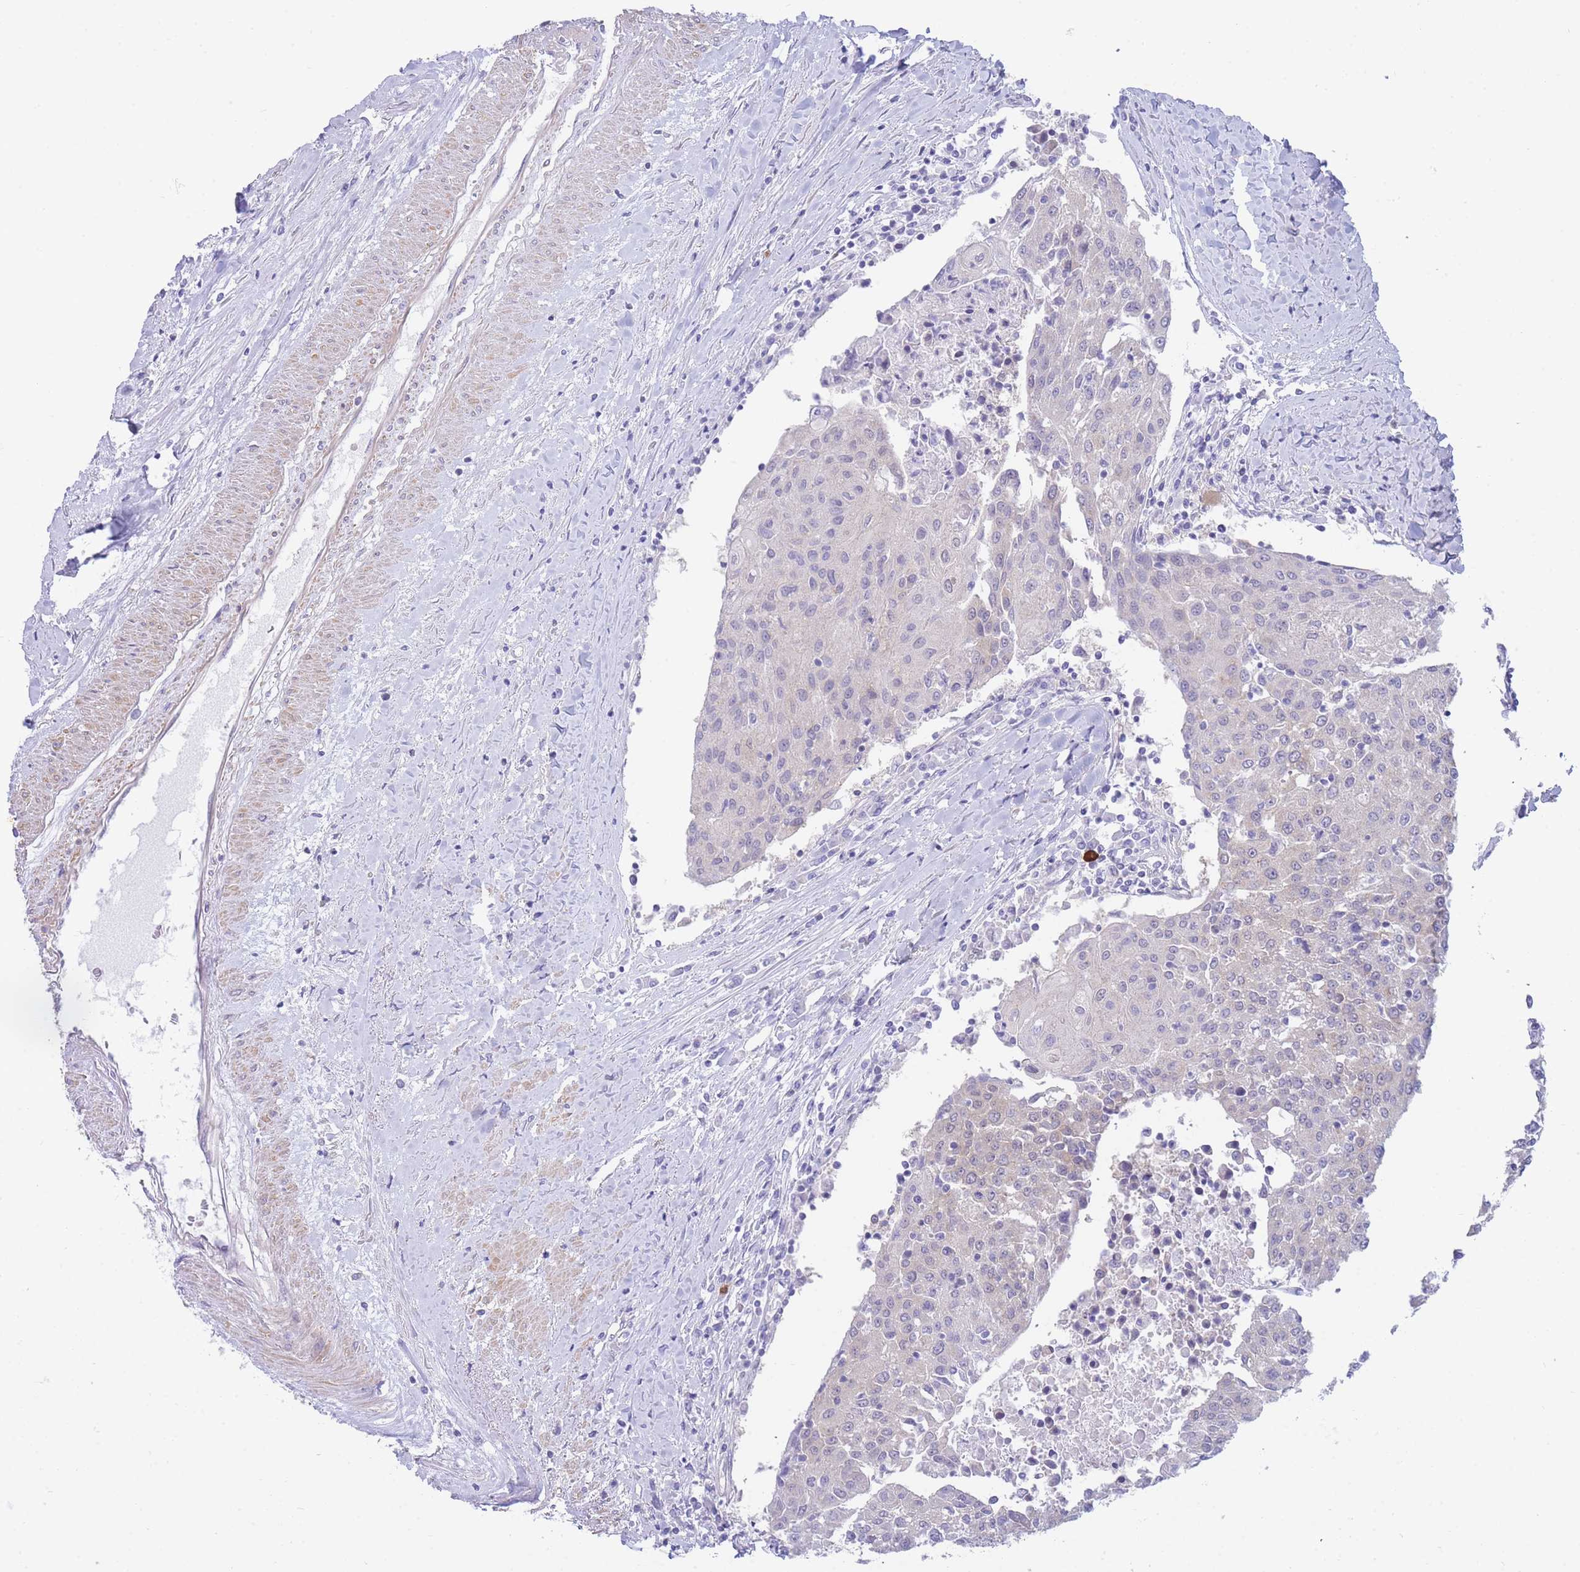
{"staining": {"intensity": "negative", "quantity": "none", "location": "none"}, "tissue": "urothelial cancer", "cell_type": "Tumor cells", "image_type": "cancer", "snomed": [{"axis": "morphology", "description": "Urothelial carcinoma, High grade"}, {"axis": "topography", "description": "Urinary bladder"}], "caption": "High-grade urothelial carcinoma was stained to show a protein in brown. There is no significant staining in tumor cells.", "gene": "SUGT1", "patient": {"sex": "female", "age": 85}}